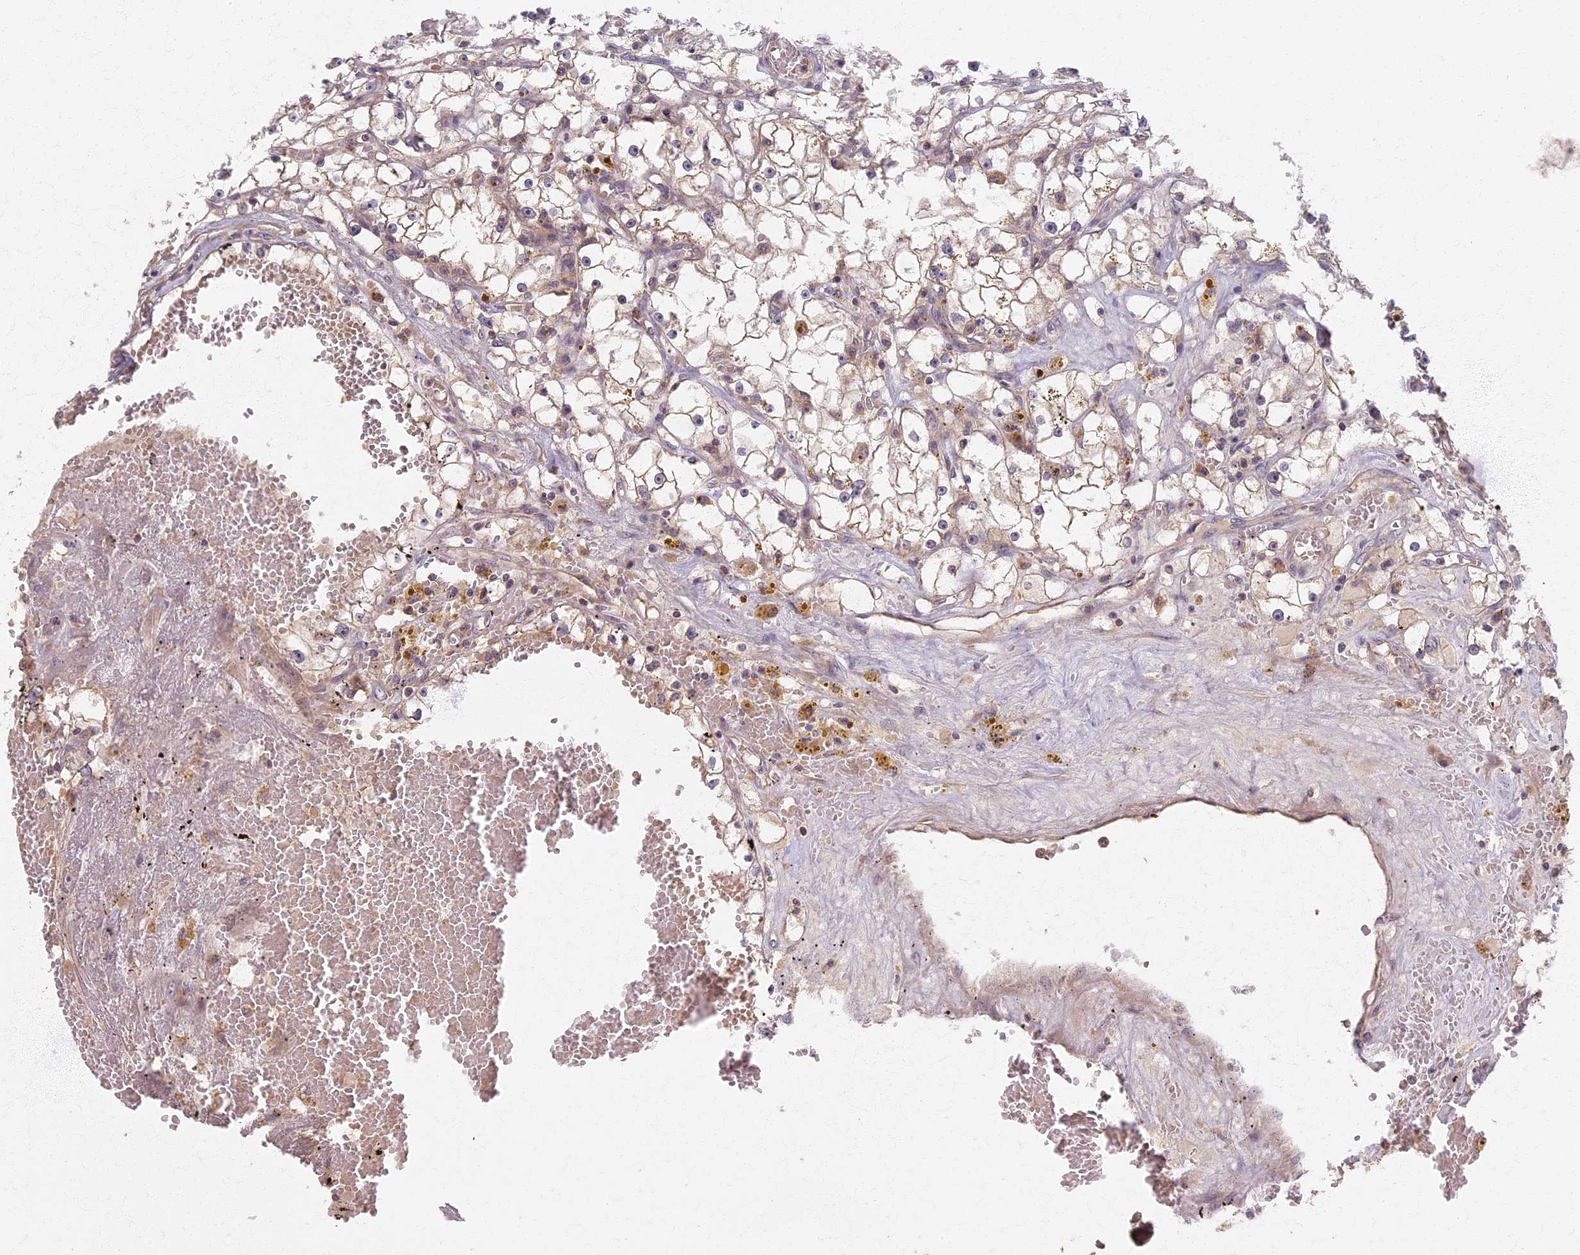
{"staining": {"intensity": "negative", "quantity": "none", "location": "none"}, "tissue": "renal cancer", "cell_type": "Tumor cells", "image_type": "cancer", "snomed": [{"axis": "morphology", "description": "Adenocarcinoma, NOS"}, {"axis": "topography", "description": "Kidney"}], "caption": "This is an immunohistochemistry (IHC) micrograph of adenocarcinoma (renal). There is no positivity in tumor cells.", "gene": "AP4E1", "patient": {"sex": "male", "age": 56}}